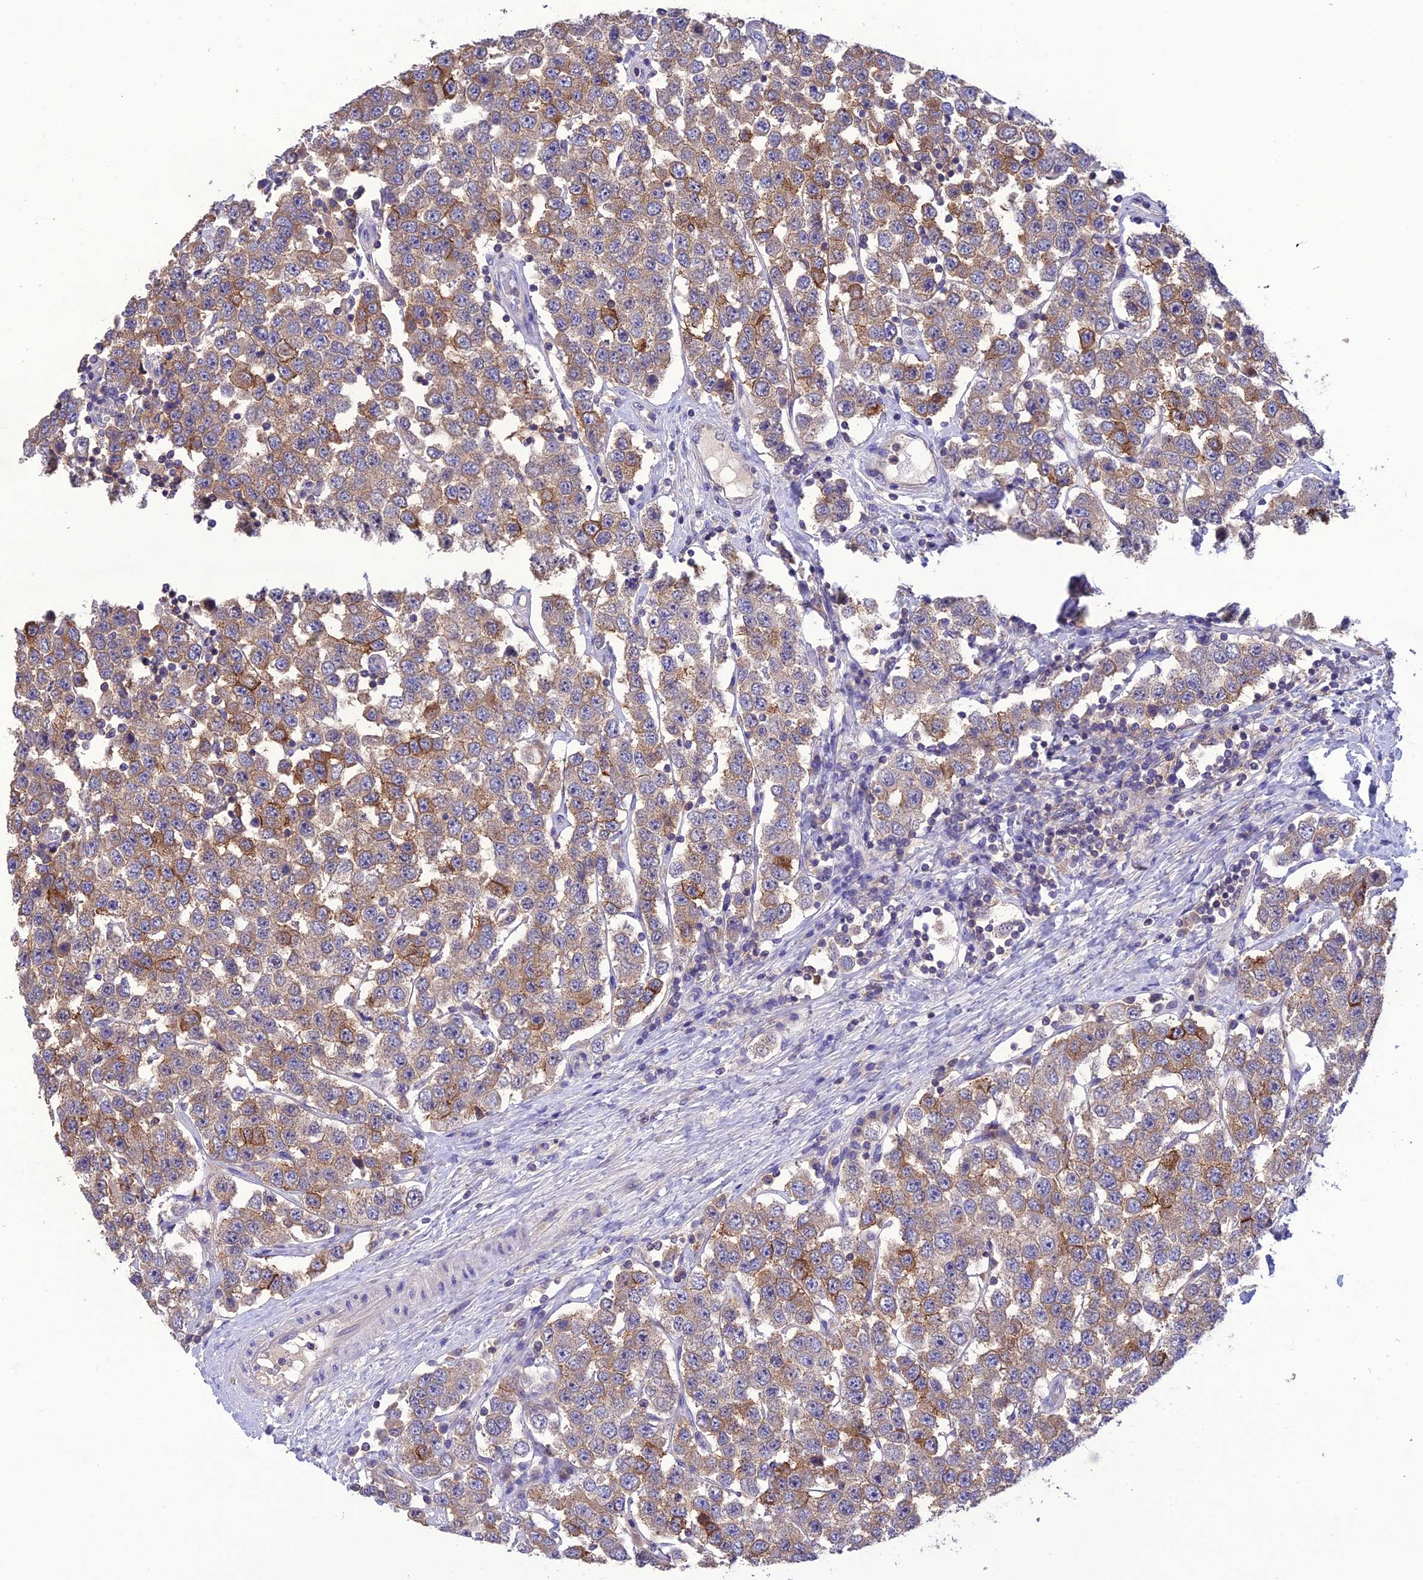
{"staining": {"intensity": "moderate", "quantity": ">75%", "location": "cytoplasmic/membranous"}, "tissue": "testis cancer", "cell_type": "Tumor cells", "image_type": "cancer", "snomed": [{"axis": "morphology", "description": "Seminoma, NOS"}, {"axis": "topography", "description": "Testis"}], "caption": "Moderate cytoplasmic/membranous staining is identified in about >75% of tumor cells in seminoma (testis). Nuclei are stained in blue.", "gene": "SNX24", "patient": {"sex": "male", "age": 28}}